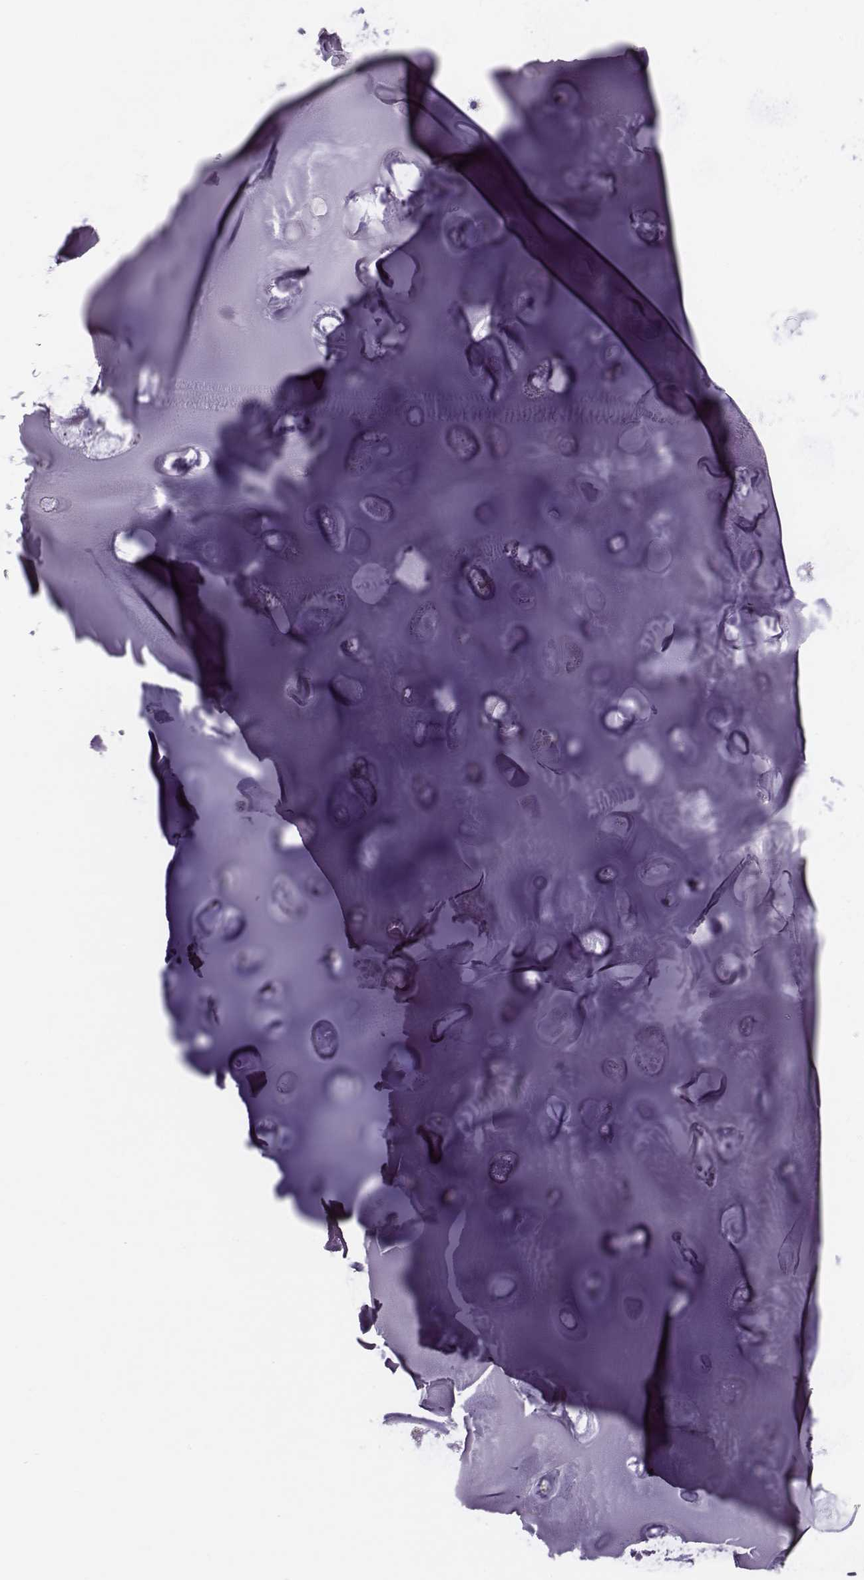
{"staining": {"intensity": "negative", "quantity": "none", "location": "none"}, "tissue": "adipose tissue", "cell_type": "Adipocytes", "image_type": "normal", "snomed": [{"axis": "morphology", "description": "Normal tissue, NOS"}, {"axis": "morphology", "description": "Squamous cell carcinoma, NOS"}, {"axis": "topography", "description": "Cartilage tissue"}, {"axis": "topography", "description": "Lung"}], "caption": "IHC micrograph of normal human adipose tissue stained for a protein (brown), which displays no expression in adipocytes. The staining is performed using DAB (3,3'-diaminobenzidine) brown chromogen with nuclei counter-stained in using hematoxylin.", "gene": "KMO", "patient": {"sex": "male", "age": 66}}